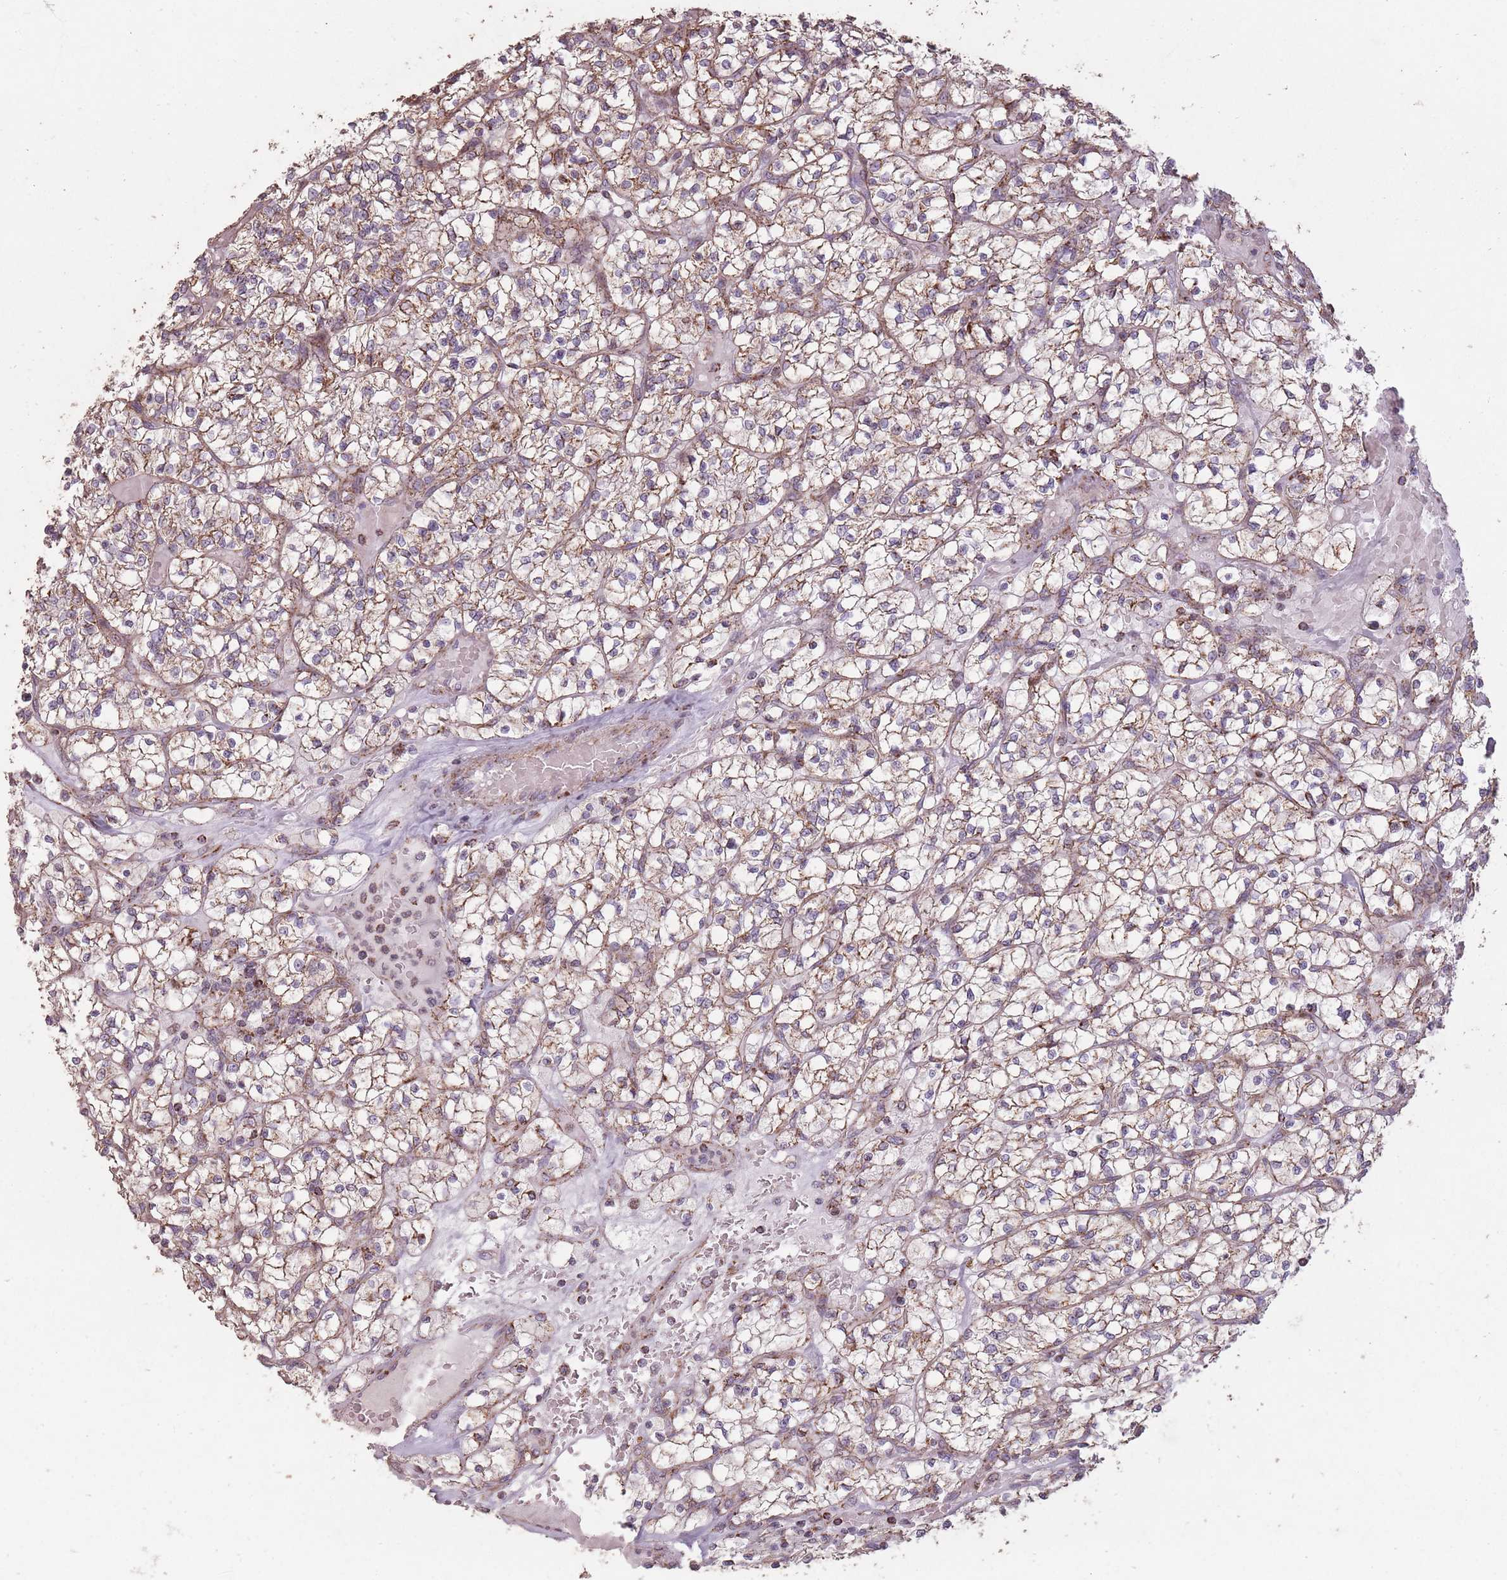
{"staining": {"intensity": "moderate", "quantity": "25%-75%", "location": "cytoplasmic/membranous"}, "tissue": "renal cancer", "cell_type": "Tumor cells", "image_type": "cancer", "snomed": [{"axis": "morphology", "description": "Adenocarcinoma, NOS"}, {"axis": "topography", "description": "Kidney"}], "caption": "A medium amount of moderate cytoplasmic/membranous positivity is seen in approximately 25%-75% of tumor cells in adenocarcinoma (renal) tissue. (DAB (3,3'-diaminobenzidine) = brown stain, brightfield microscopy at high magnification).", "gene": "CNOT8", "patient": {"sex": "female", "age": 64}}